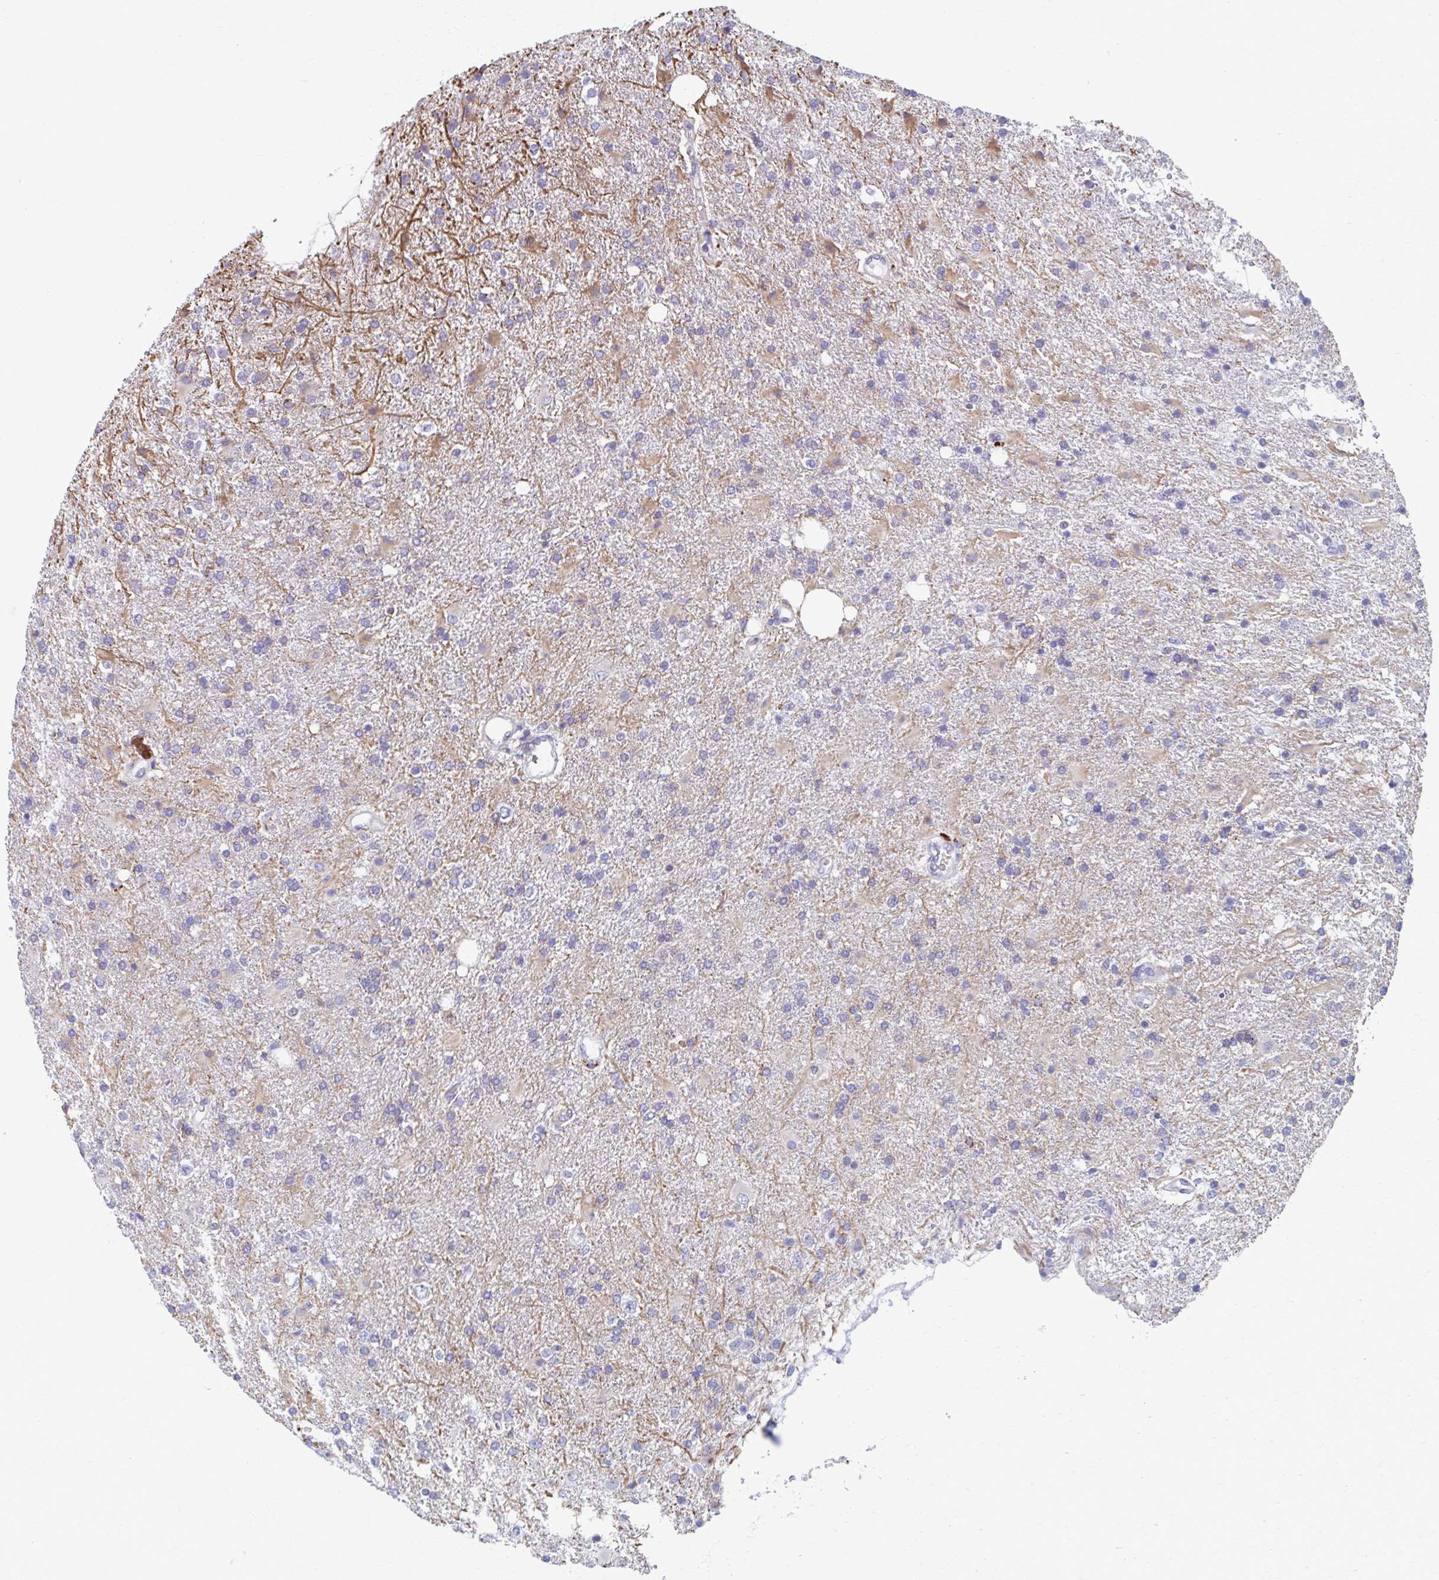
{"staining": {"intensity": "negative", "quantity": "none", "location": "none"}, "tissue": "glioma", "cell_type": "Tumor cells", "image_type": "cancer", "snomed": [{"axis": "morphology", "description": "Glioma, malignant, High grade"}, {"axis": "topography", "description": "Brain"}], "caption": "Immunohistochemistry of human malignant high-grade glioma exhibits no staining in tumor cells.", "gene": "ABHD16B", "patient": {"sex": "male", "age": 56}}